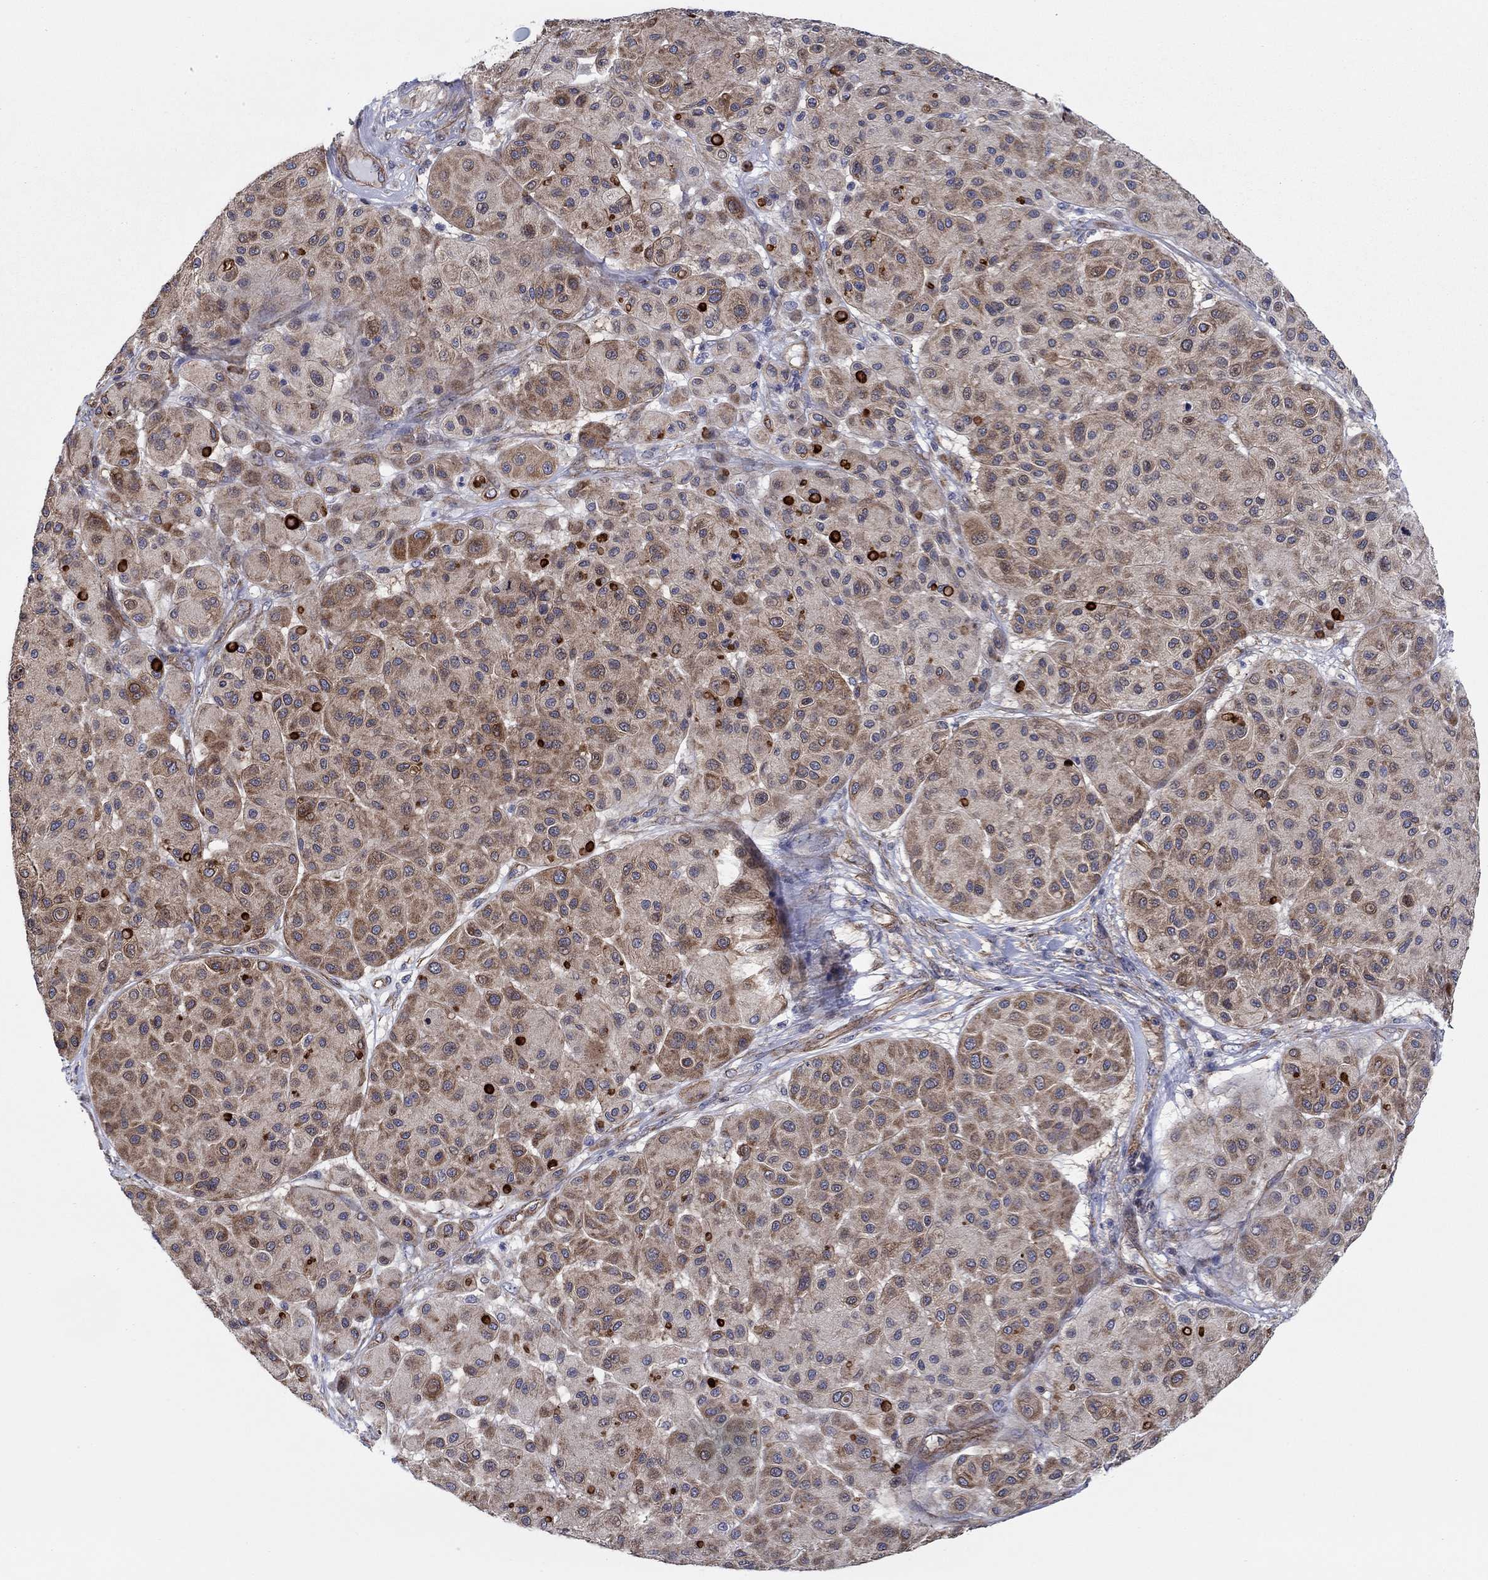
{"staining": {"intensity": "moderate", "quantity": "25%-75%", "location": "cytoplasmic/membranous"}, "tissue": "melanoma", "cell_type": "Tumor cells", "image_type": "cancer", "snomed": [{"axis": "morphology", "description": "Malignant melanoma, Metastatic site"}, {"axis": "topography", "description": "Smooth muscle"}], "caption": "About 25%-75% of tumor cells in human malignant melanoma (metastatic site) exhibit moderate cytoplasmic/membranous protein positivity as visualized by brown immunohistochemical staining.", "gene": "FMN1", "patient": {"sex": "male", "age": 41}}